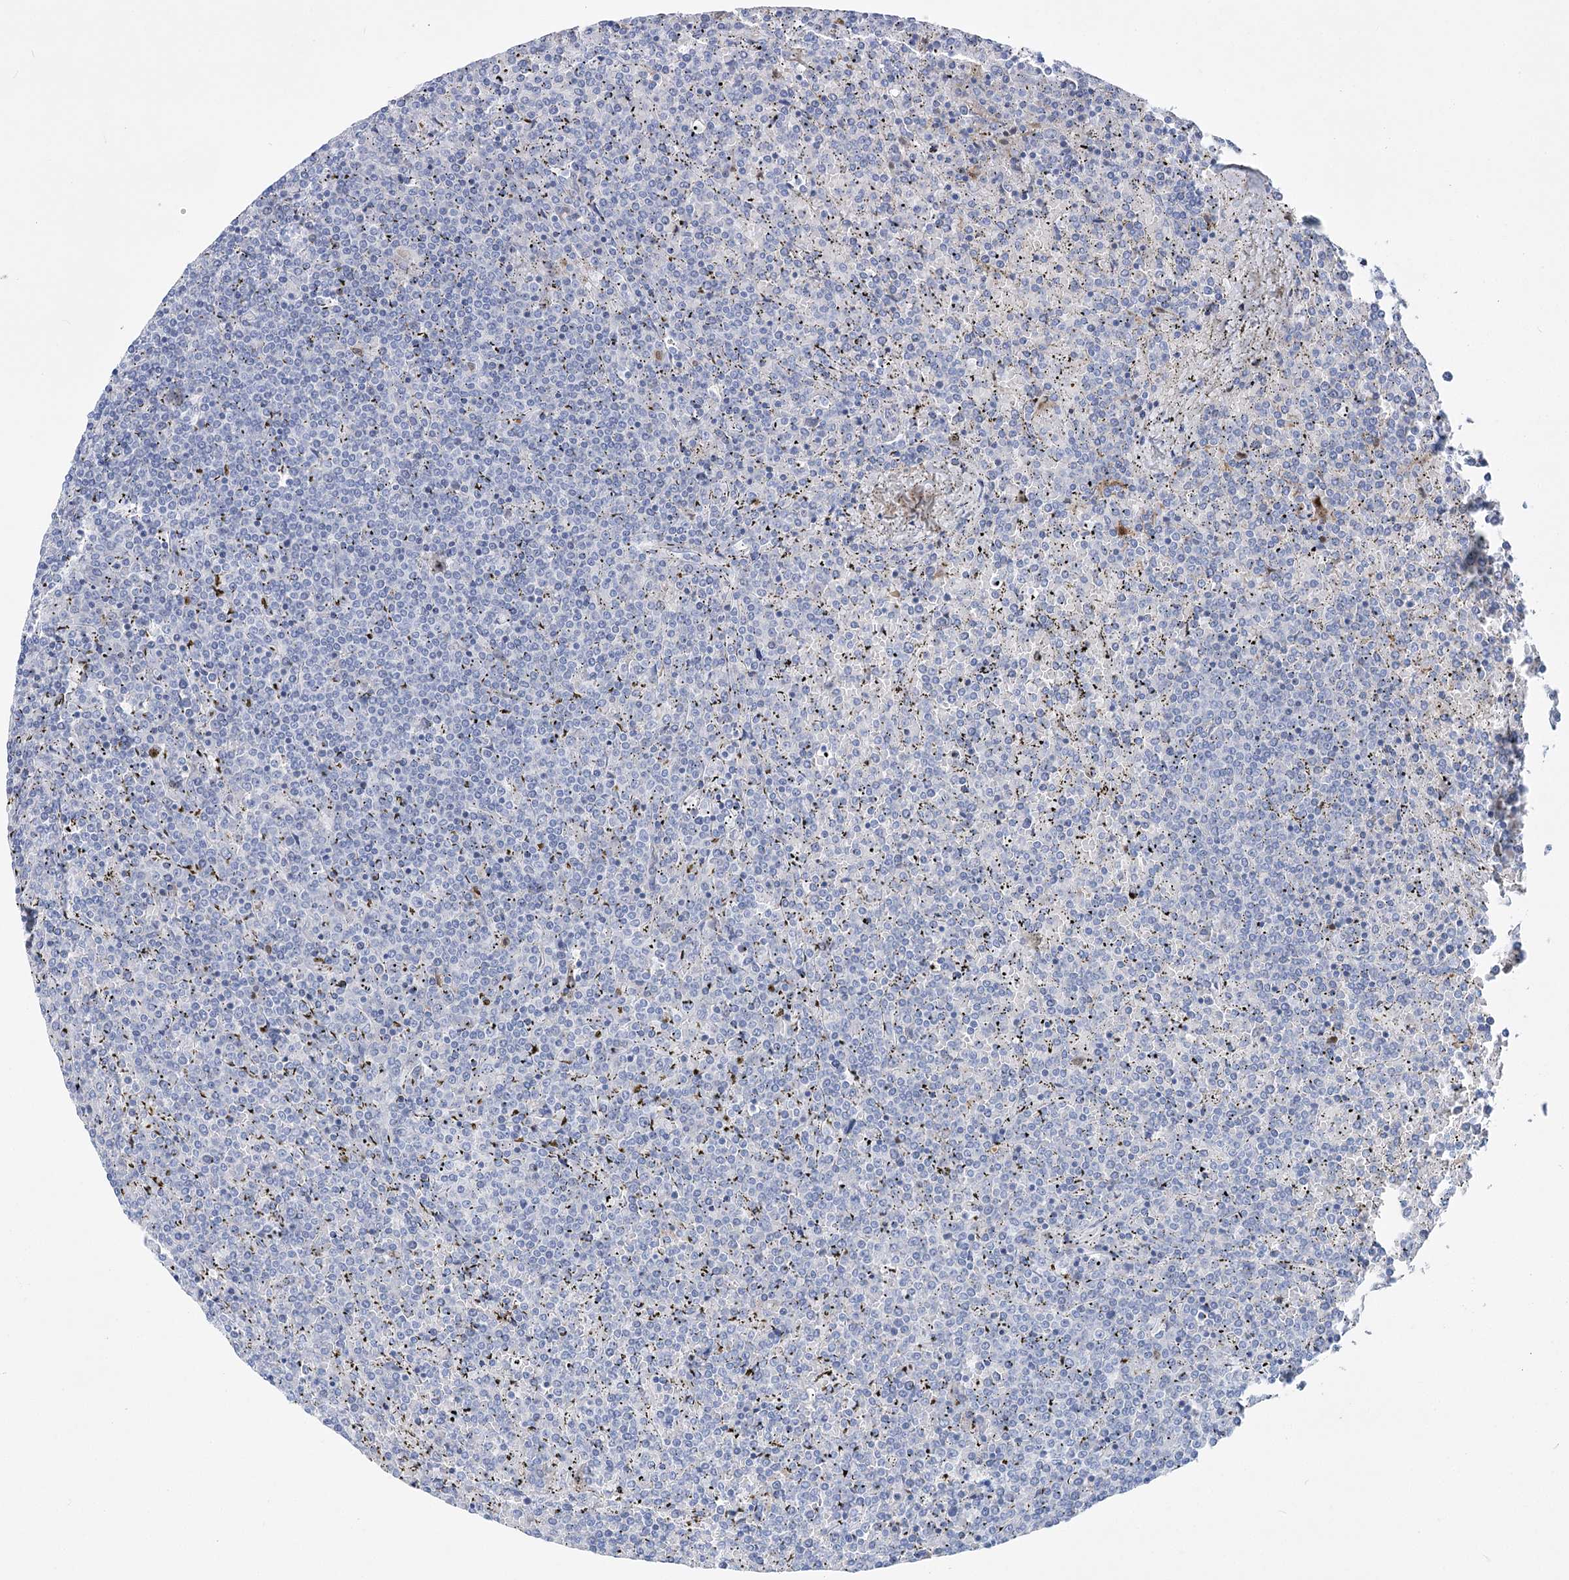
{"staining": {"intensity": "negative", "quantity": "none", "location": "none"}, "tissue": "lymphoma", "cell_type": "Tumor cells", "image_type": "cancer", "snomed": [{"axis": "morphology", "description": "Malignant lymphoma, non-Hodgkin's type, Low grade"}, {"axis": "topography", "description": "Spleen"}], "caption": "A histopathology image of low-grade malignant lymphoma, non-Hodgkin's type stained for a protein demonstrates no brown staining in tumor cells.", "gene": "PCDHA1", "patient": {"sex": "female", "age": 19}}